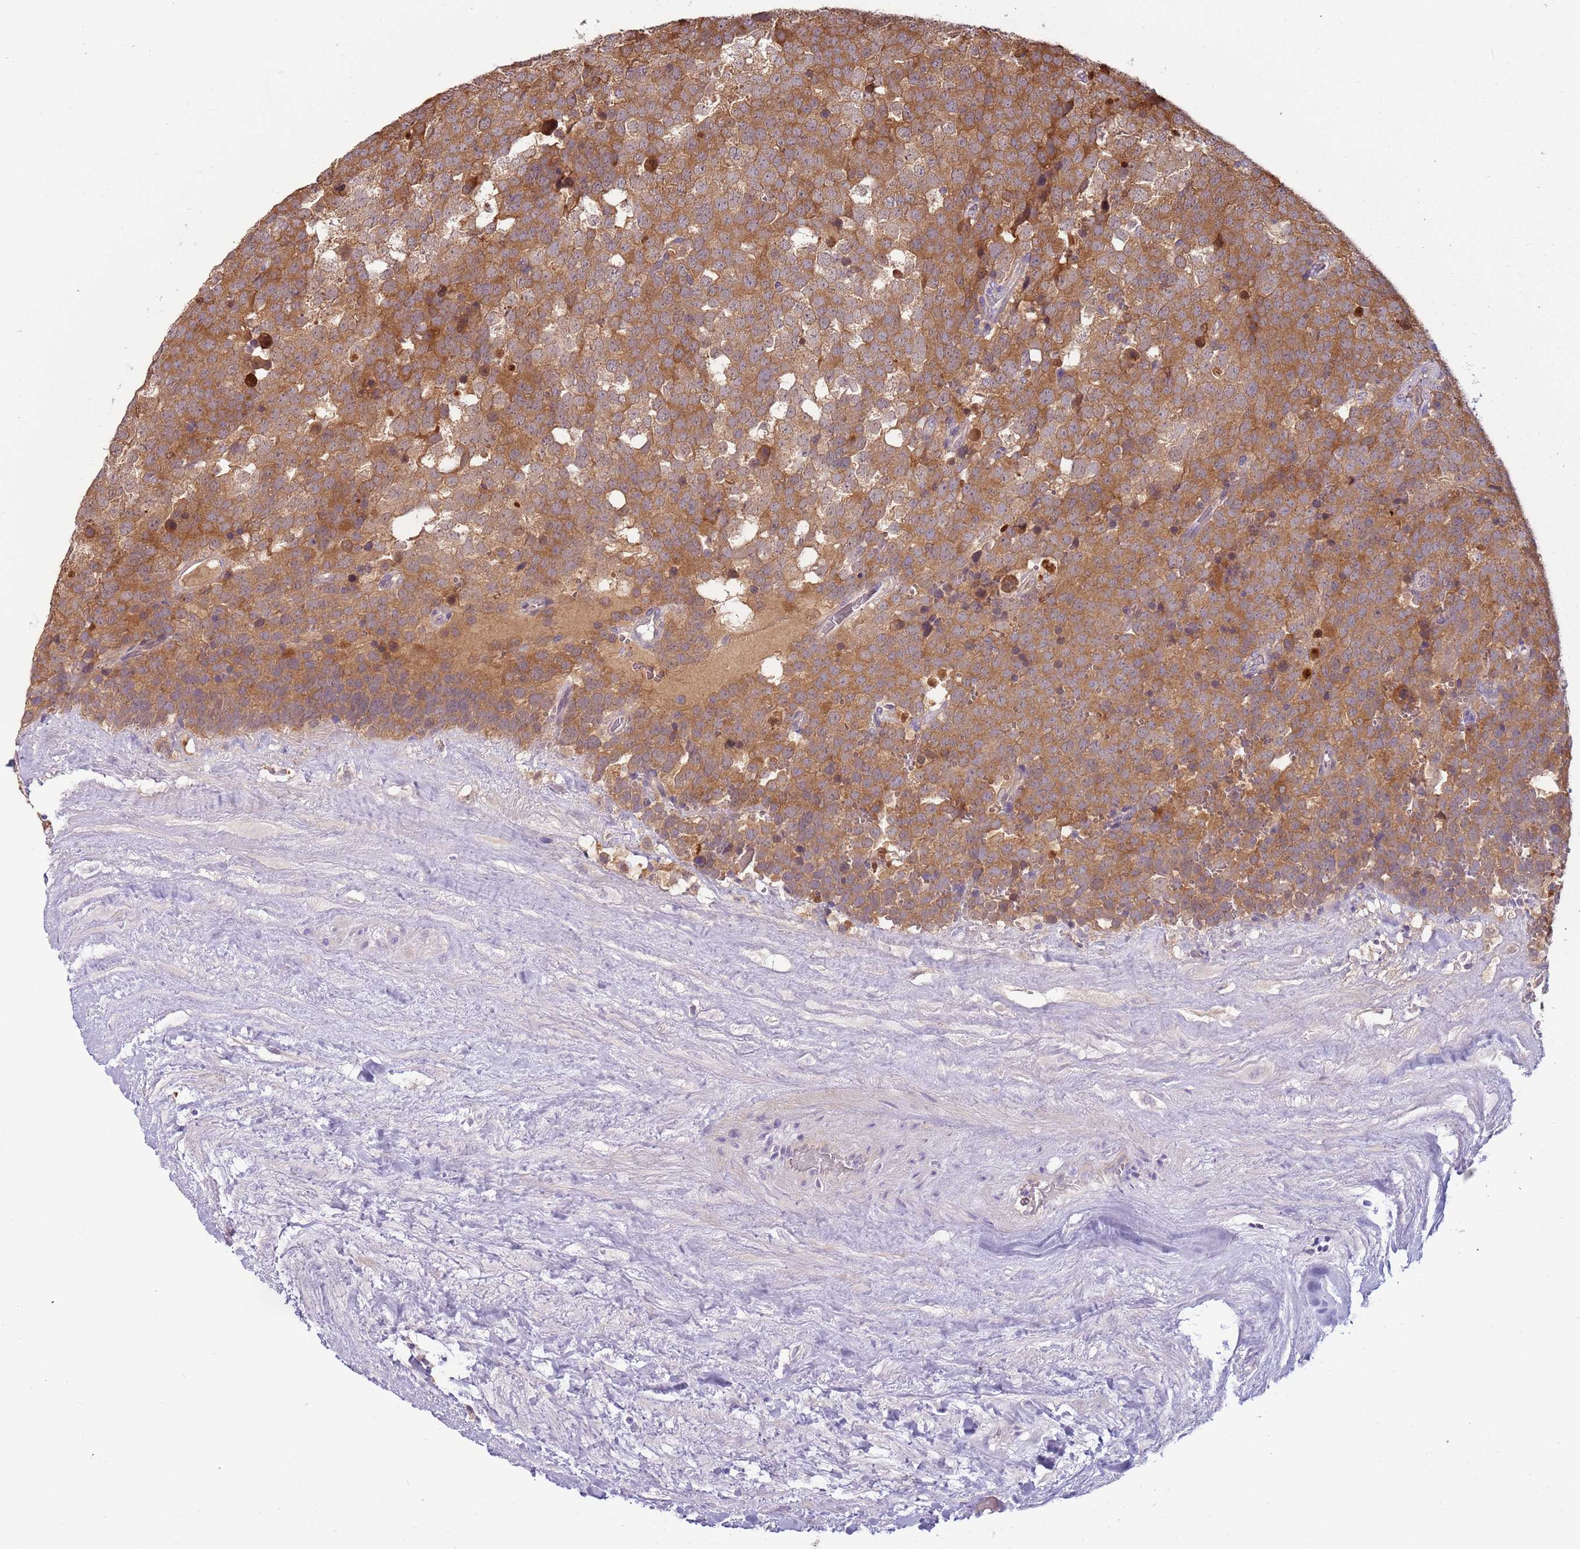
{"staining": {"intensity": "moderate", "quantity": ">75%", "location": "cytoplasmic/membranous"}, "tissue": "testis cancer", "cell_type": "Tumor cells", "image_type": "cancer", "snomed": [{"axis": "morphology", "description": "Seminoma, NOS"}, {"axis": "topography", "description": "Testis"}], "caption": "IHC image of neoplastic tissue: human seminoma (testis) stained using immunohistochemistry (IHC) reveals medium levels of moderate protein expression localized specifically in the cytoplasmic/membranous of tumor cells, appearing as a cytoplasmic/membranous brown color.", "gene": "ARHGAP5", "patient": {"sex": "male", "age": 71}}